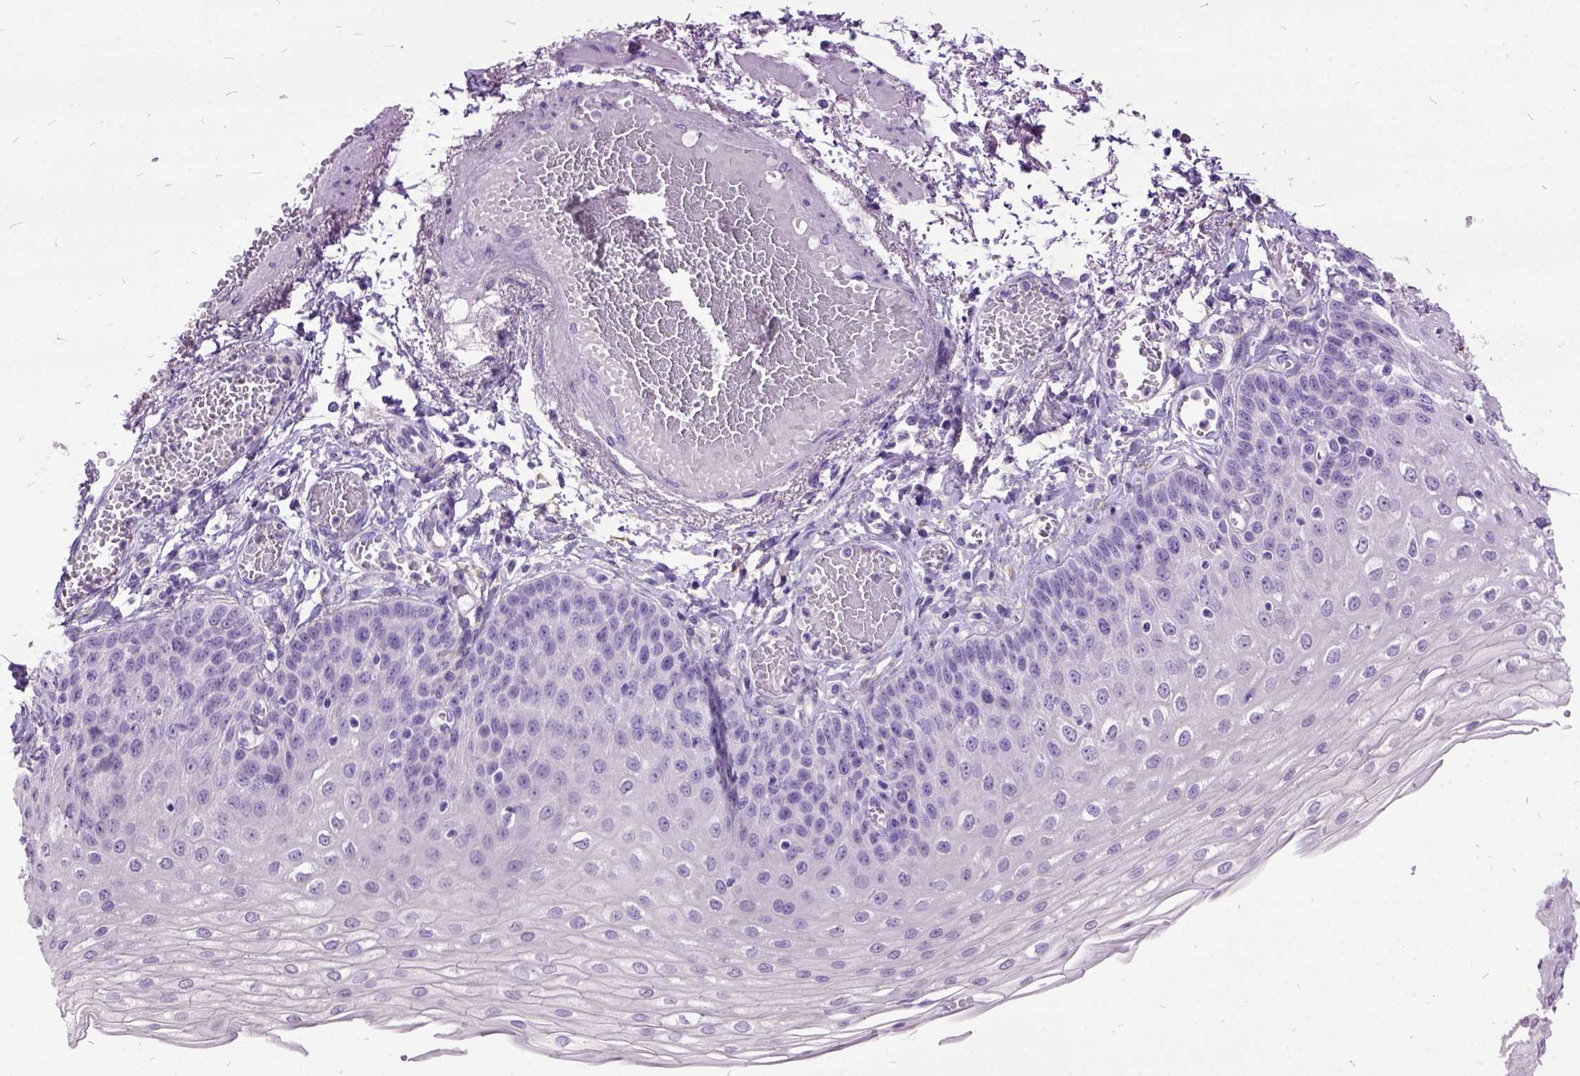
{"staining": {"intensity": "negative", "quantity": "none", "location": "none"}, "tissue": "esophagus", "cell_type": "Squamous epithelial cells", "image_type": "normal", "snomed": [{"axis": "morphology", "description": "Normal tissue, NOS"}, {"axis": "morphology", "description": "Adenocarcinoma, NOS"}, {"axis": "topography", "description": "Esophagus"}], "caption": "Esophagus stained for a protein using IHC reveals no positivity squamous epithelial cells.", "gene": "MME", "patient": {"sex": "male", "age": 81}}